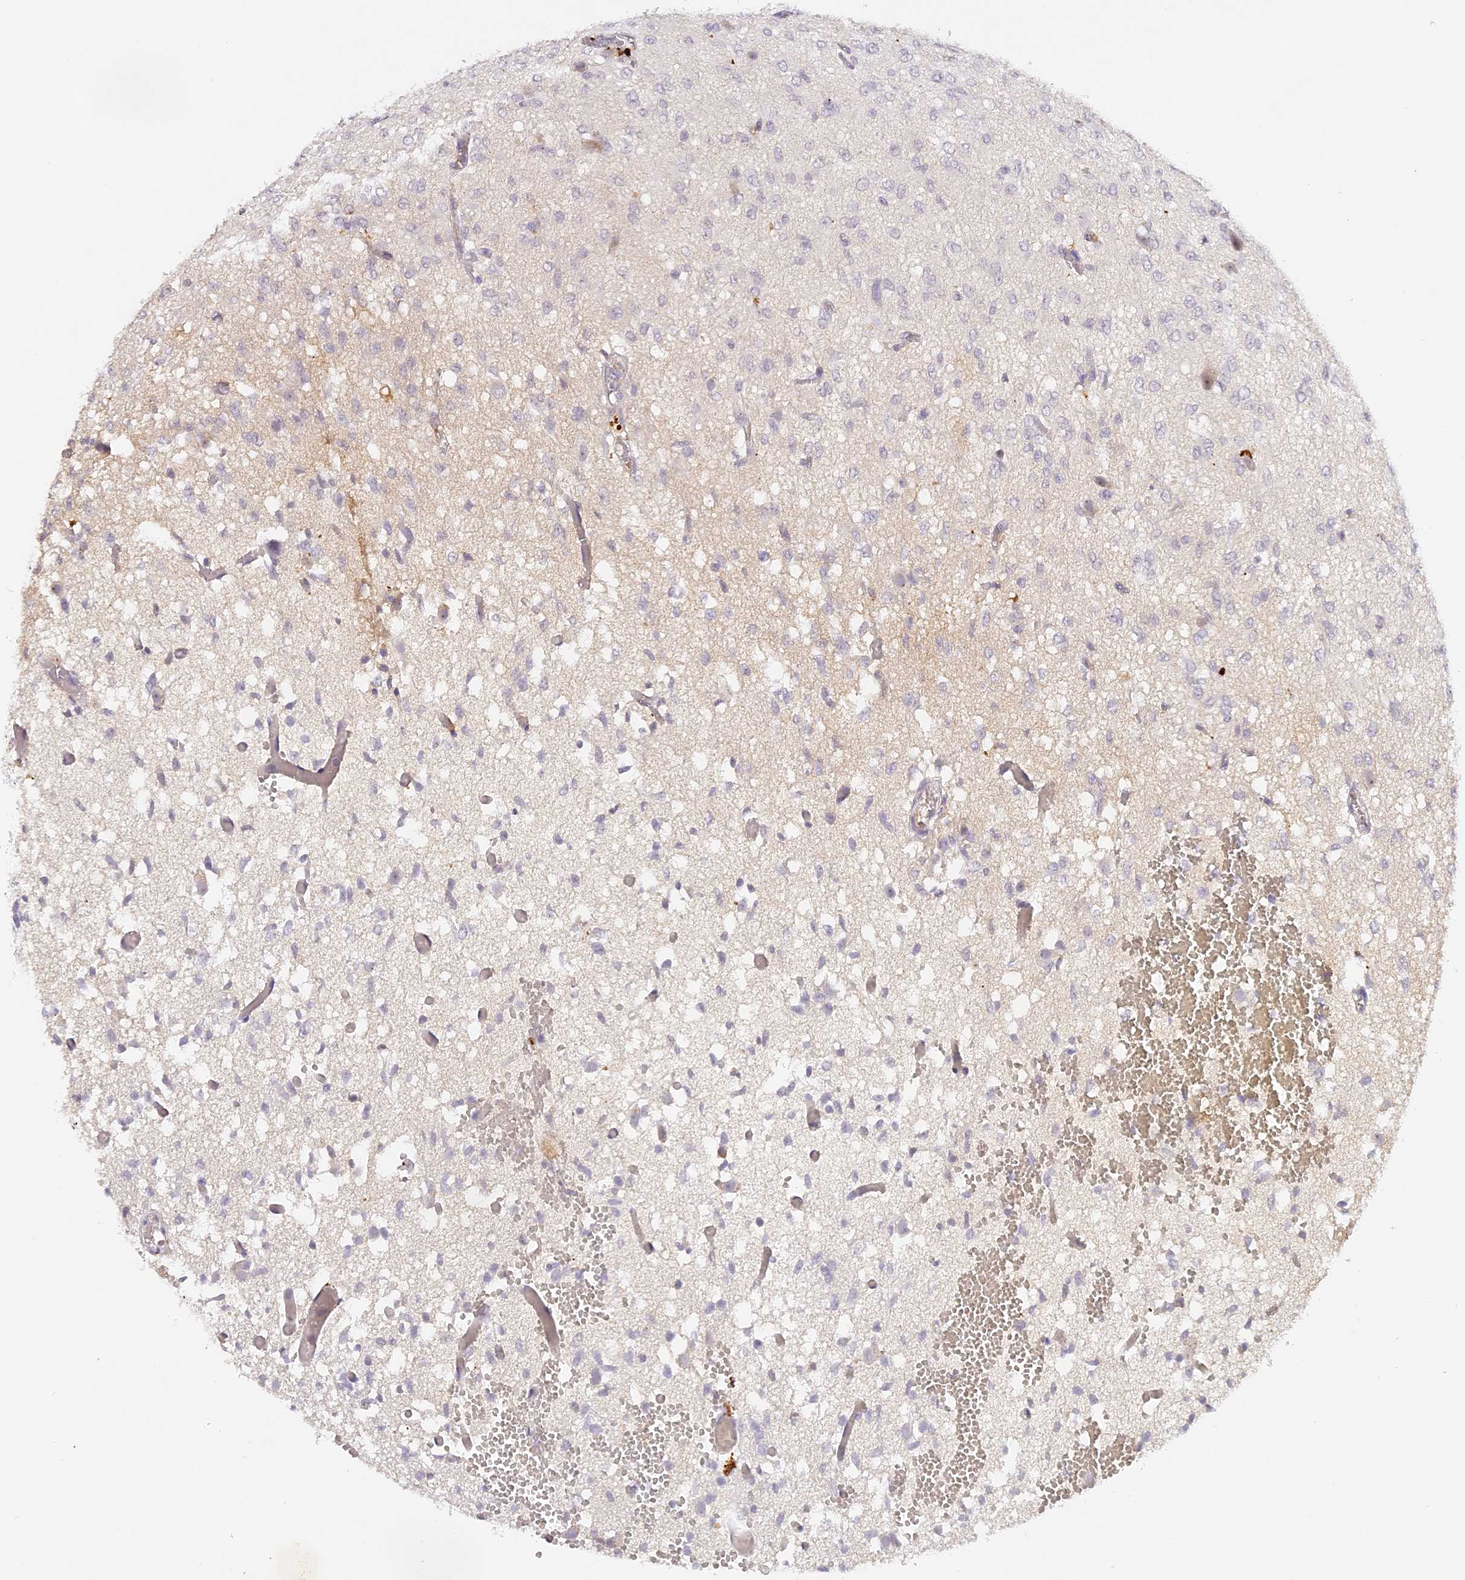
{"staining": {"intensity": "negative", "quantity": "none", "location": "none"}, "tissue": "glioma", "cell_type": "Tumor cells", "image_type": "cancer", "snomed": [{"axis": "morphology", "description": "Glioma, malignant, High grade"}, {"axis": "topography", "description": "Brain"}], "caption": "Malignant glioma (high-grade) was stained to show a protein in brown. There is no significant staining in tumor cells.", "gene": "ELL3", "patient": {"sex": "female", "age": 59}}